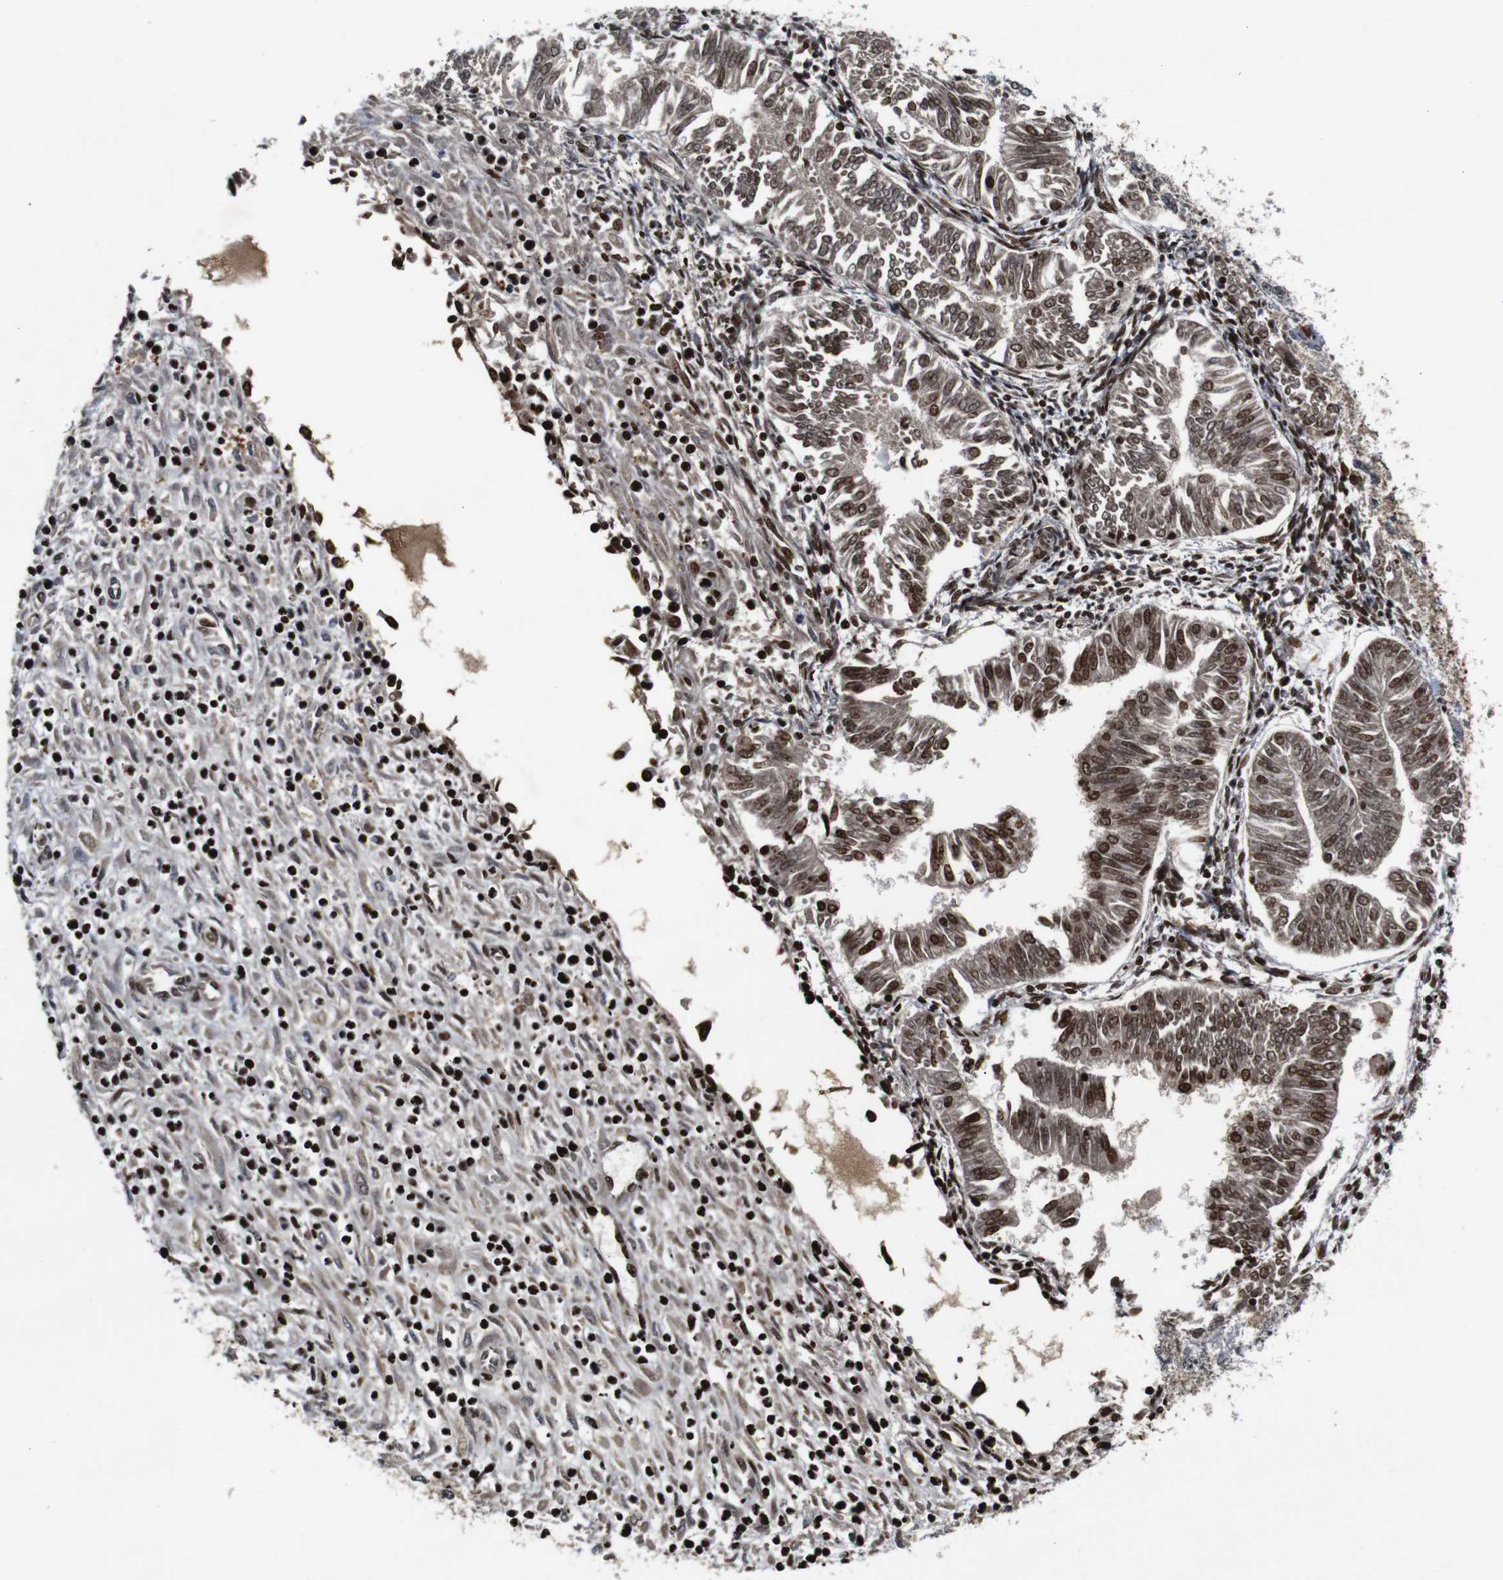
{"staining": {"intensity": "moderate", "quantity": "25%-75%", "location": "cytoplasmic/membranous,nuclear"}, "tissue": "endometrial cancer", "cell_type": "Tumor cells", "image_type": "cancer", "snomed": [{"axis": "morphology", "description": "Adenocarcinoma, NOS"}, {"axis": "topography", "description": "Endometrium"}], "caption": "Endometrial cancer (adenocarcinoma) tissue shows moderate cytoplasmic/membranous and nuclear staining in approximately 25%-75% of tumor cells", "gene": "MYC", "patient": {"sex": "female", "age": 53}}